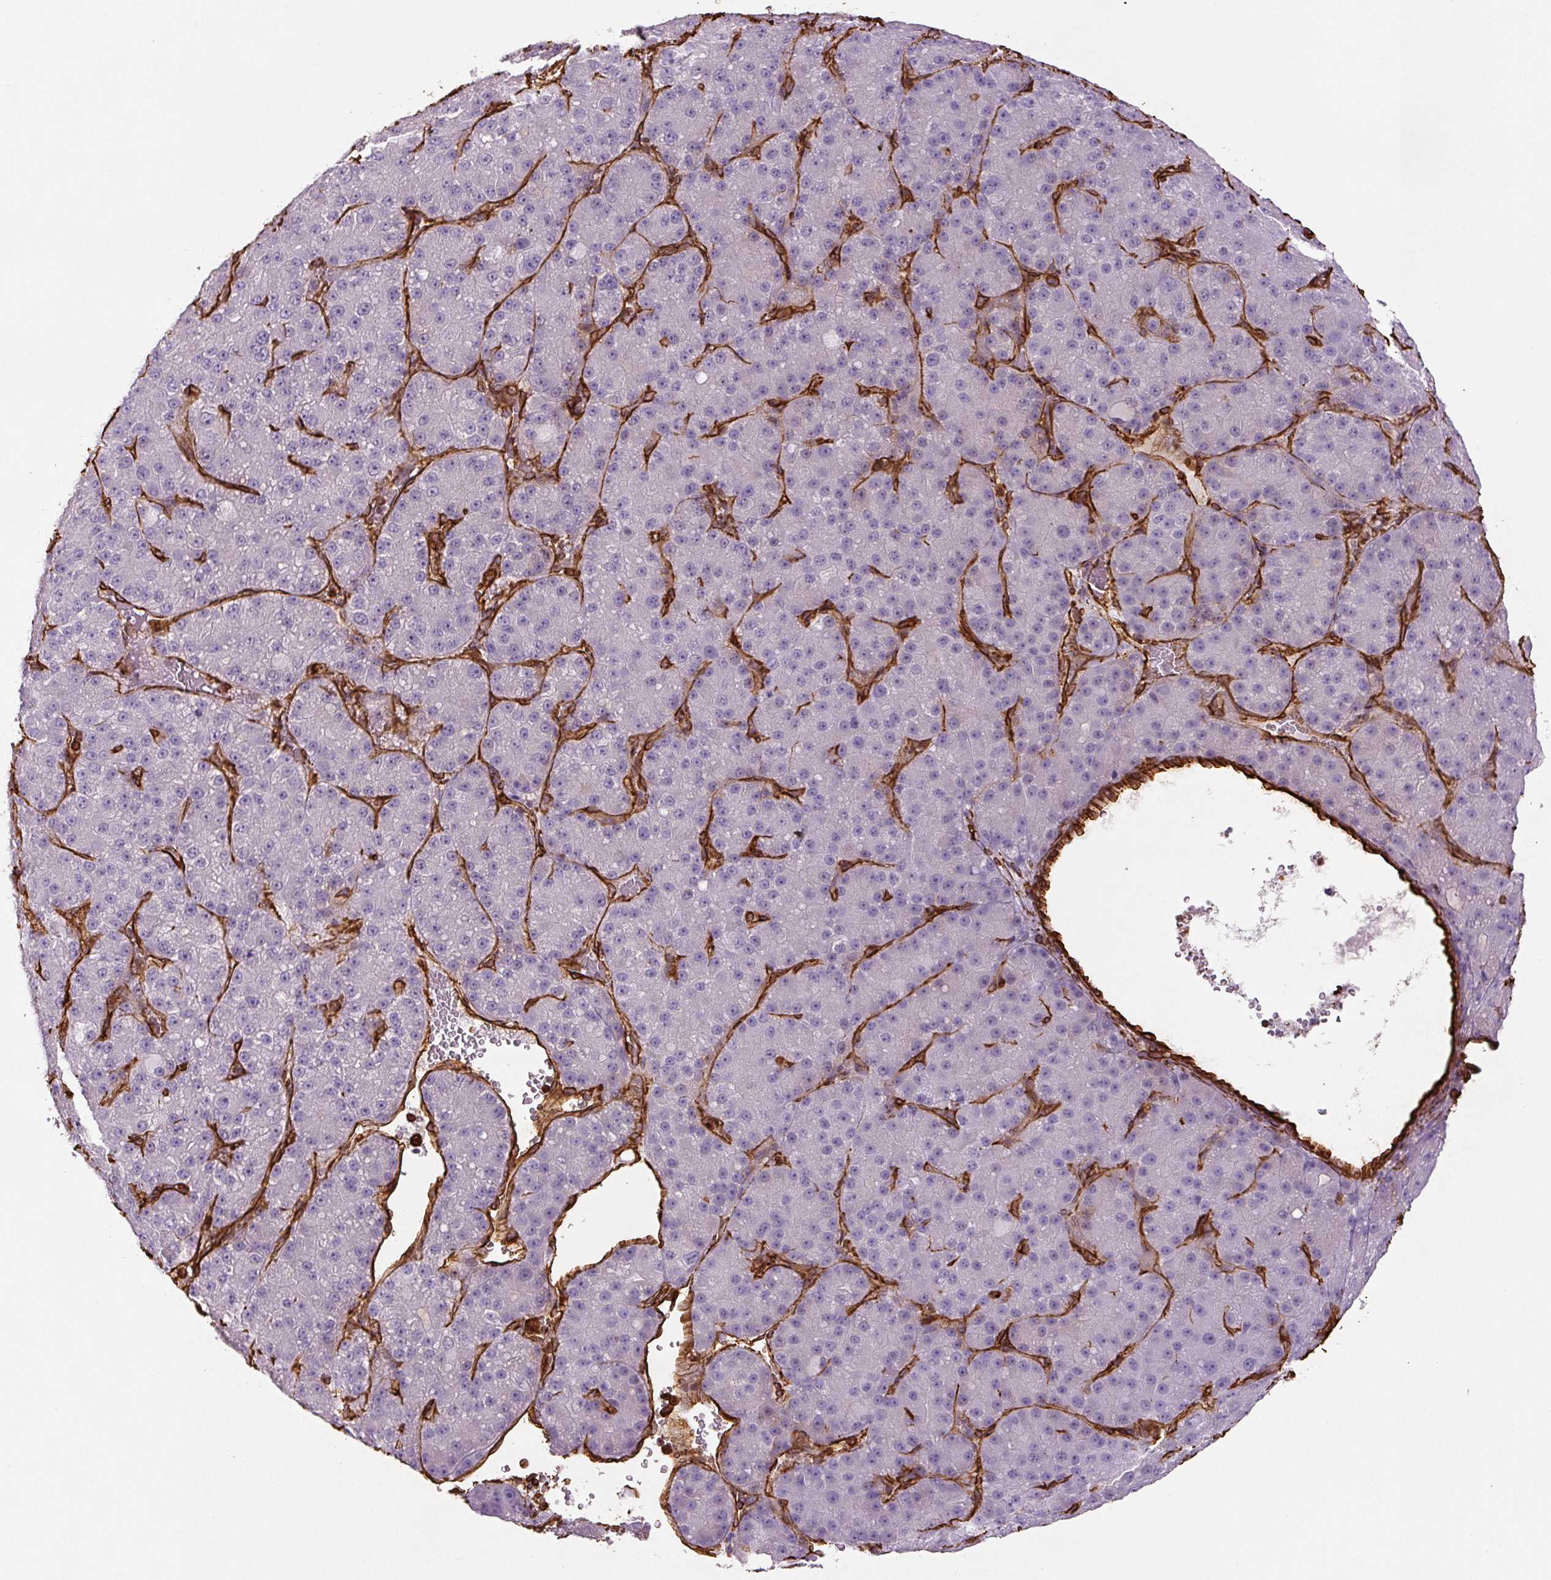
{"staining": {"intensity": "negative", "quantity": "none", "location": "none"}, "tissue": "liver cancer", "cell_type": "Tumor cells", "image_type": "cancer", "snomed": [{"axis": "morphology", "description": "Carcinoma, Hepatocellular, NOS"}, {"axis": "topography", "description": "Liver"}], "caption": "DAB immunohistochemical staining of liver hepatocellular carcinoma shows no significant expression in tumor cells. (DAB (3,3'-diaminobenzidine) immunohistochemistry (IHC) visualized using brightfield microscopy, high magnification).", "gene": "VIM", "patient": {"sex": "male", "age": 67}}